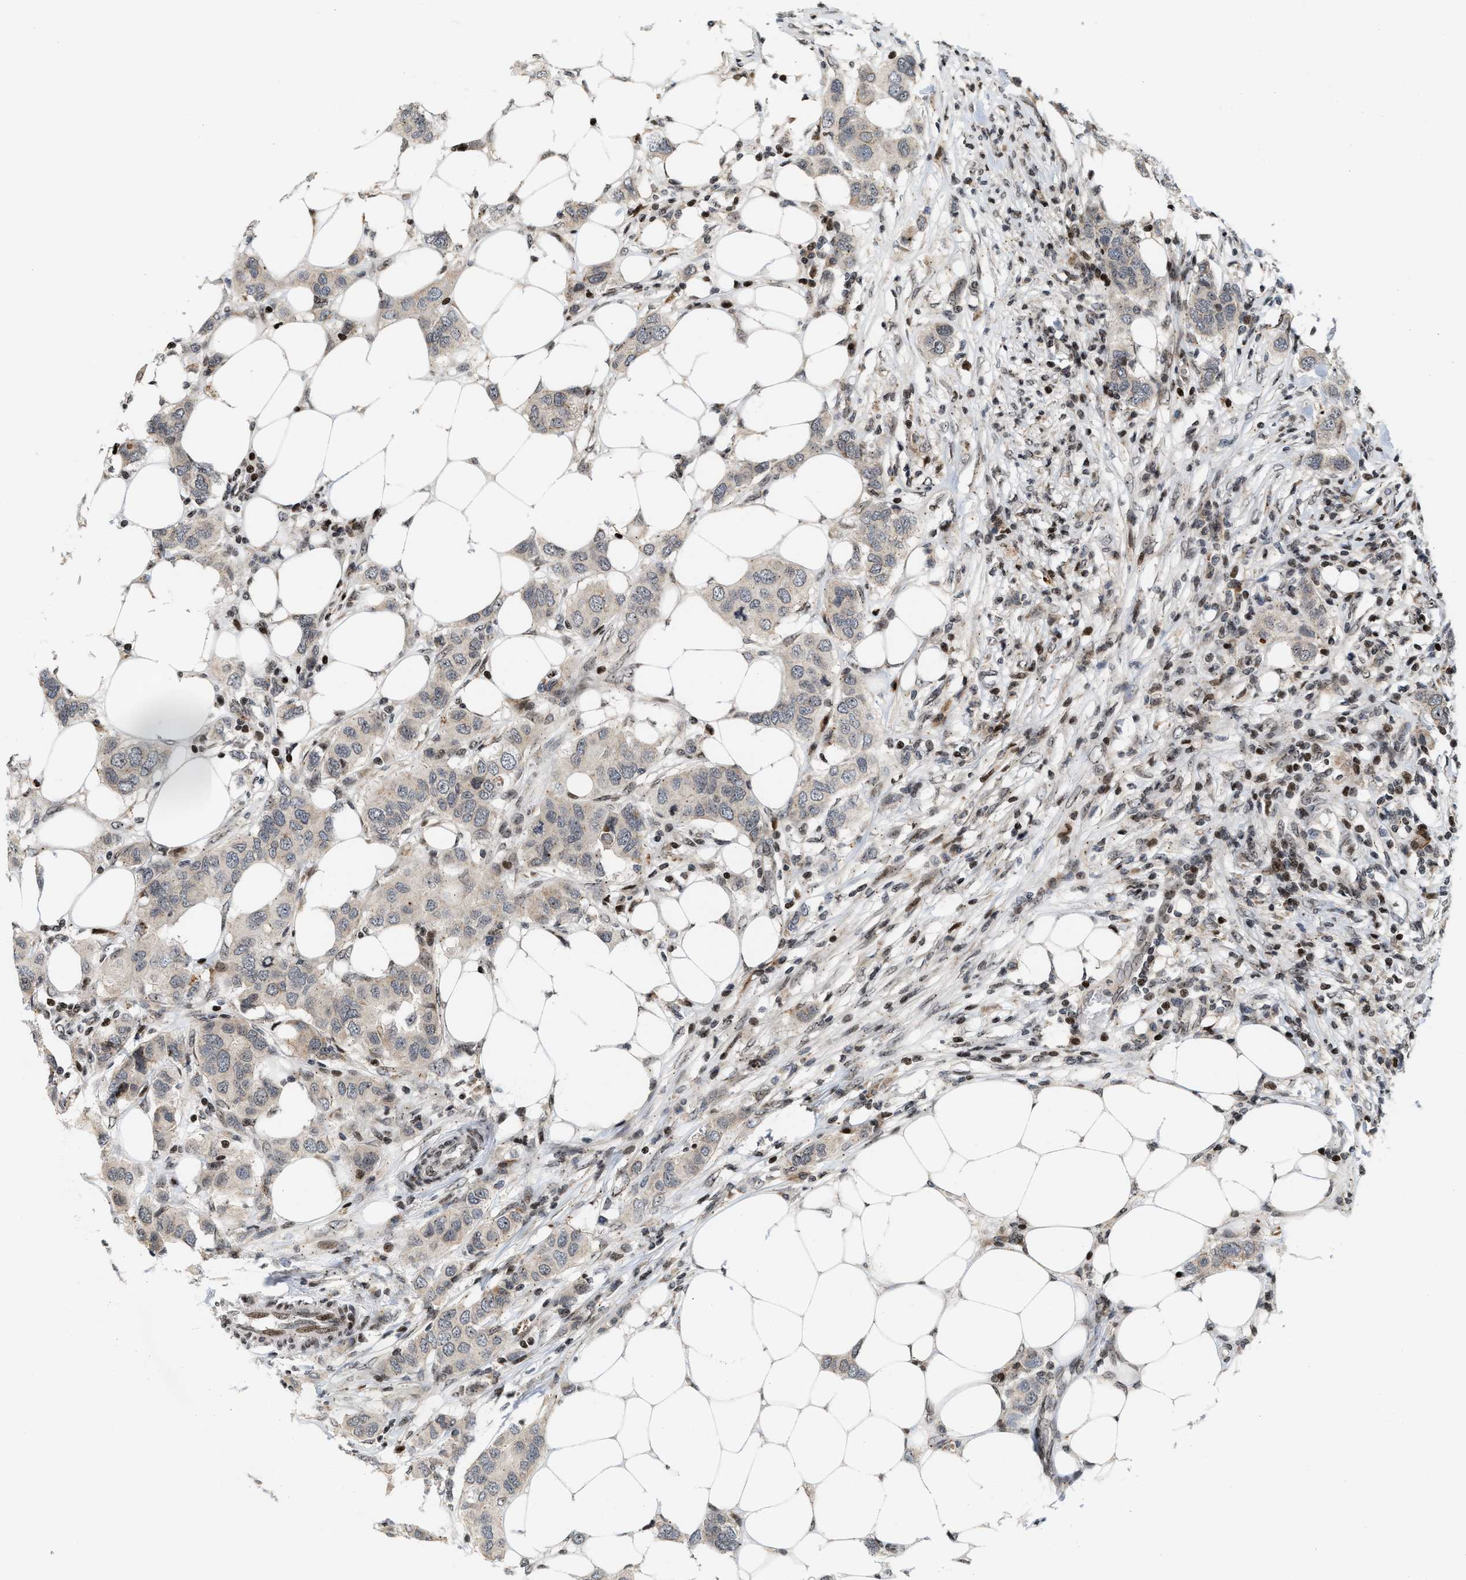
{"staining": {"intensity": "weak", "quantity": "25%-75%", "location": "cytoplasmic/membranous"}, "tissue": "breast cancer", "cell_type": "Tumor cells", "image_type": "cancer", "snomed": [{"axis": "morphology", "description": "Duct carcinoma"}, {"axis": "topography", "description": "Breast"}], "caption": "Intraductal carcinoma (breast) was stained to show a protein in brown. There is low levels of weak cytoplasmic/membranous expression in about 25%-75% of tumor cells. Using DAB (brown) and hematoxylin (blue) stains, captured at high magnification using brightfield microscopy.", "gene": "PDZD2", "patient": {"sex": "female", "age": 50}}